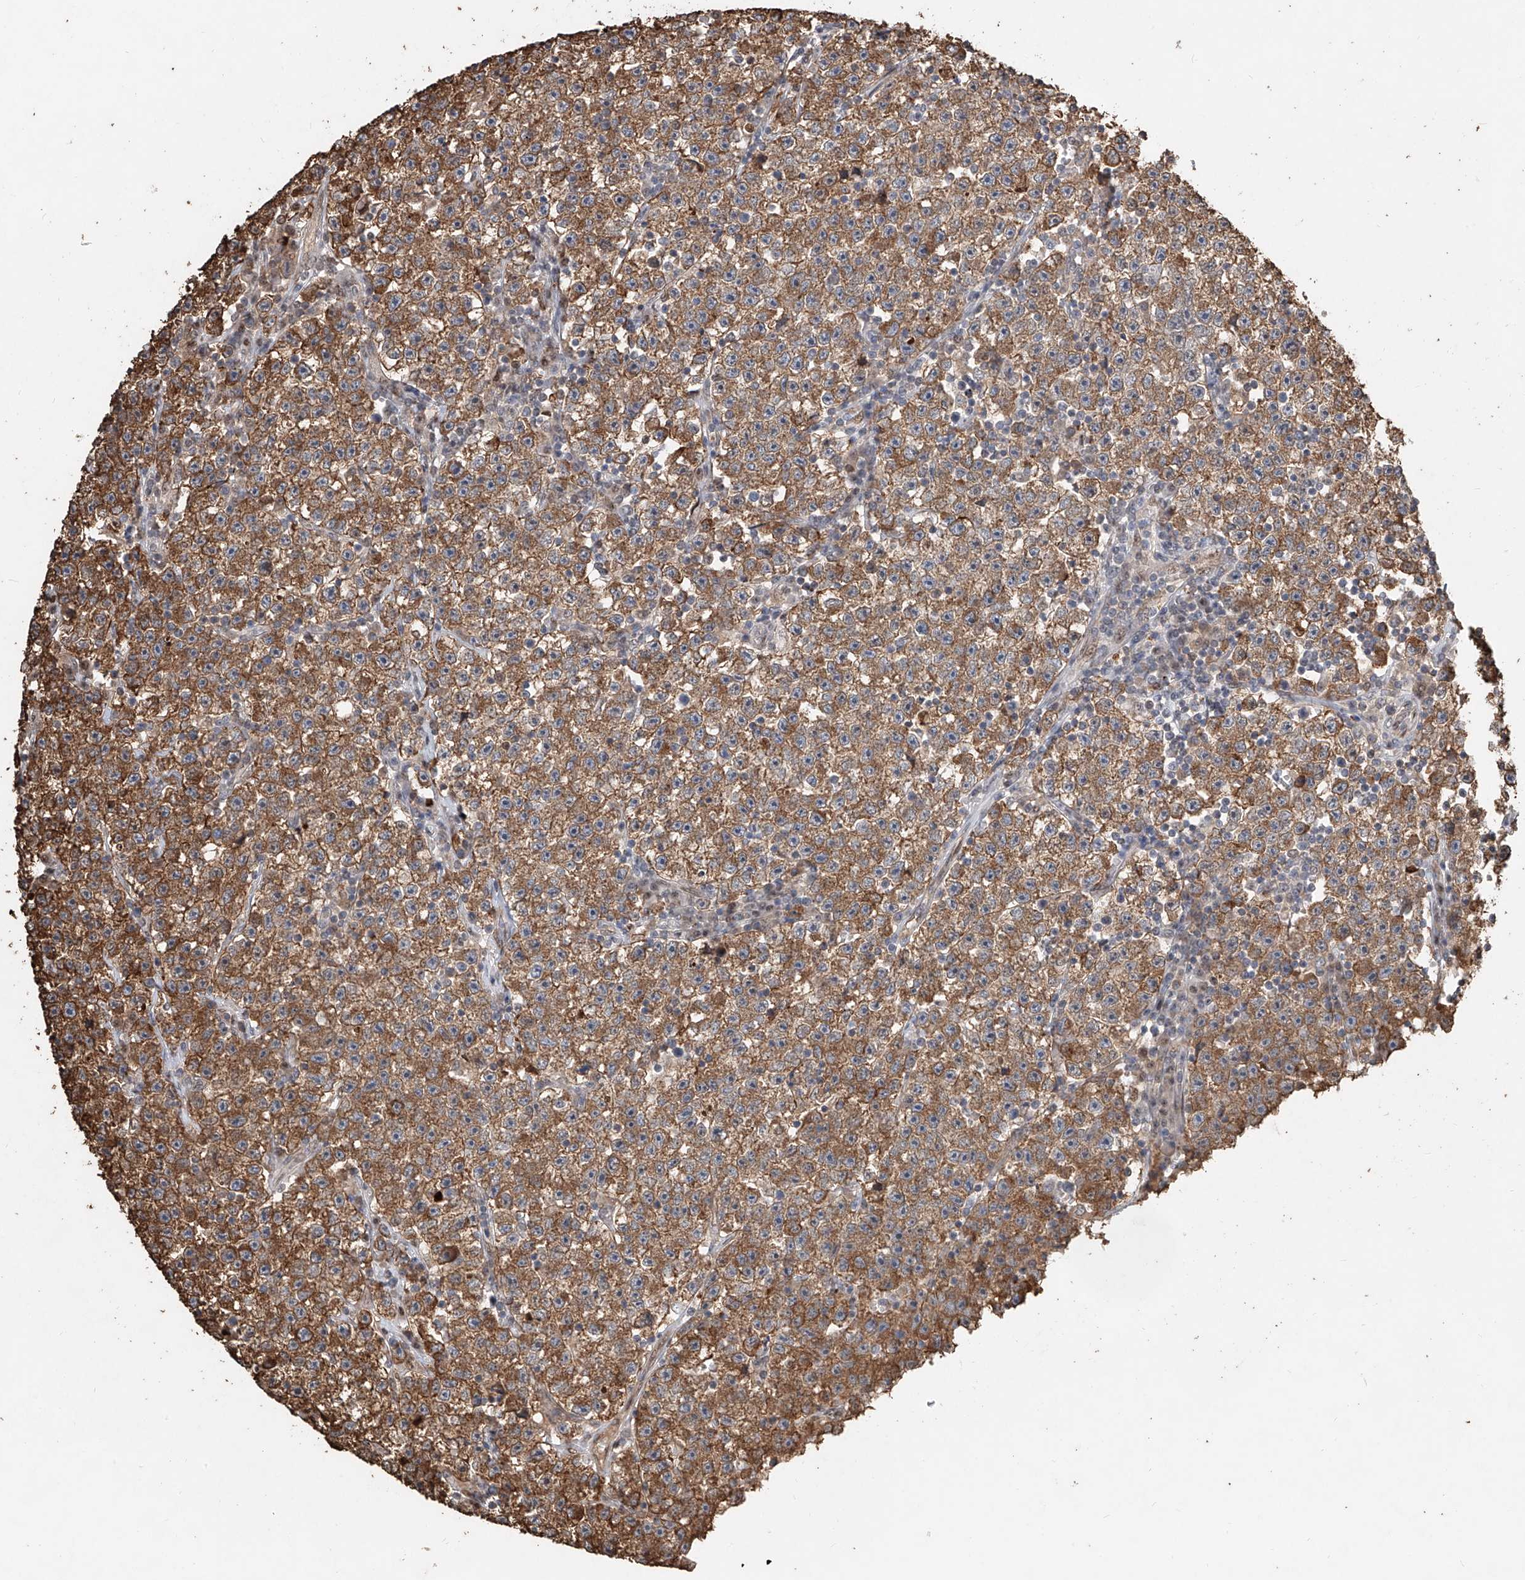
{"staining": {"intensity": "moderate", "quantity": ">75%", "location": "cytoplasmic/membranous"}, "tissue": "testis cancer", "cell_type": "Tumor cells", "image_type": "cancer", "snomed": [{"axis": "morphology", "description": "Seminoma, NOS"}, {"axis": "topography", "description": "Testis"}], "caption": "DAB (3,3'-diaminobenzidine) immunohistochemical staining of human testis cancer displays moderate cytoplasmic/membranous protein staining in approximately >75% of tumor cells.", "gene": "RMND1", "patient": {"sex": "male", "age": 22}}